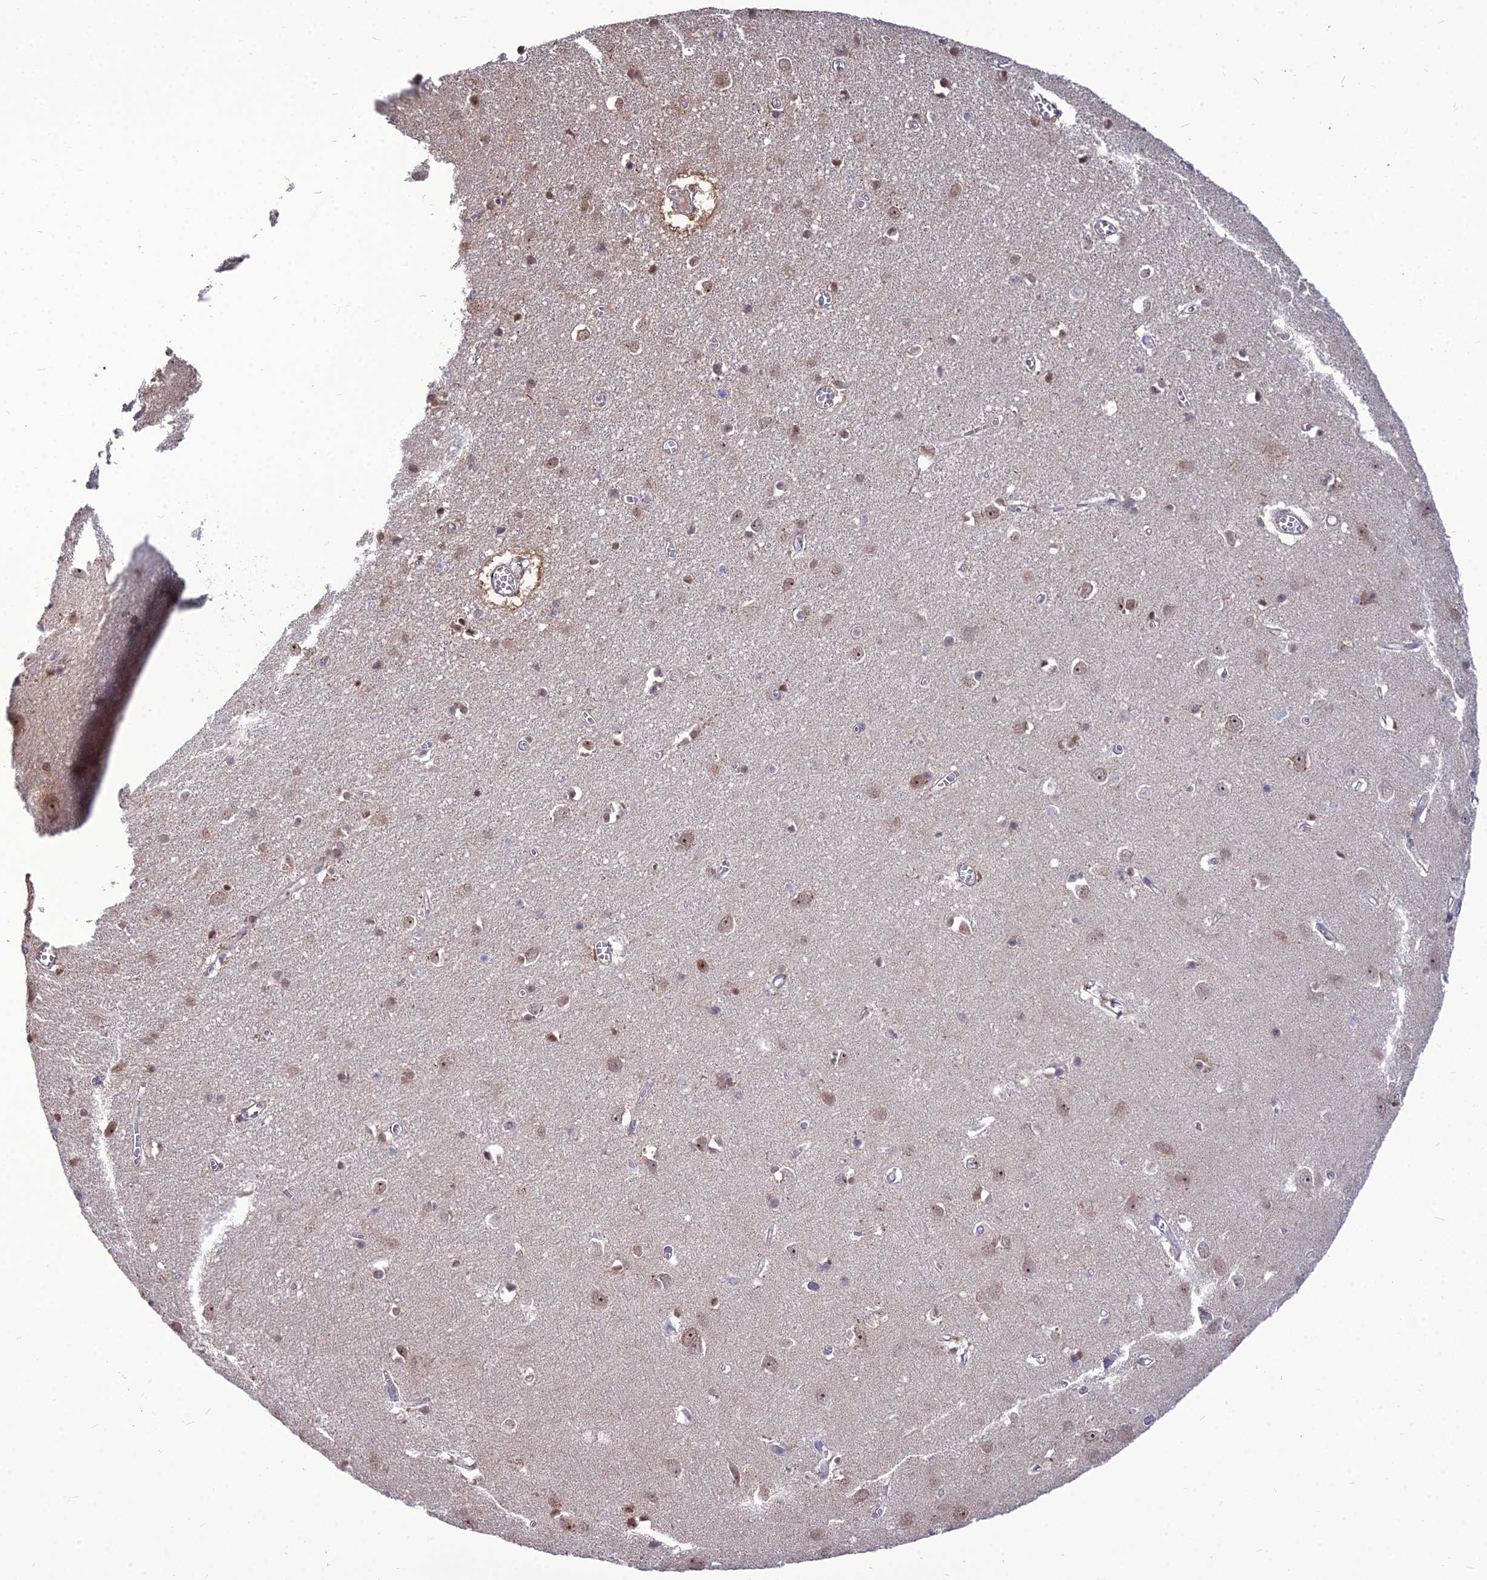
{"staining": {"intensity": "negative", "quantity": "none", "location": "none"}, "tissue": "cerebral cortex", "cell_type": "Endothelial cells", "image_type": "normal", "snomed": [{"axis": "morphology", "description": "Normal tissue, NOS"}, {"axis": "topography", "description": "Cerebral cortex"}], "caption": "High power microscopy image of an immunohistochemistry photomicrograph of benign cerebral cortex, revealing no significant staining in endothelial cells.", "gene": "TSPYL2", "patient": {"sex": "female", "age": 64}}